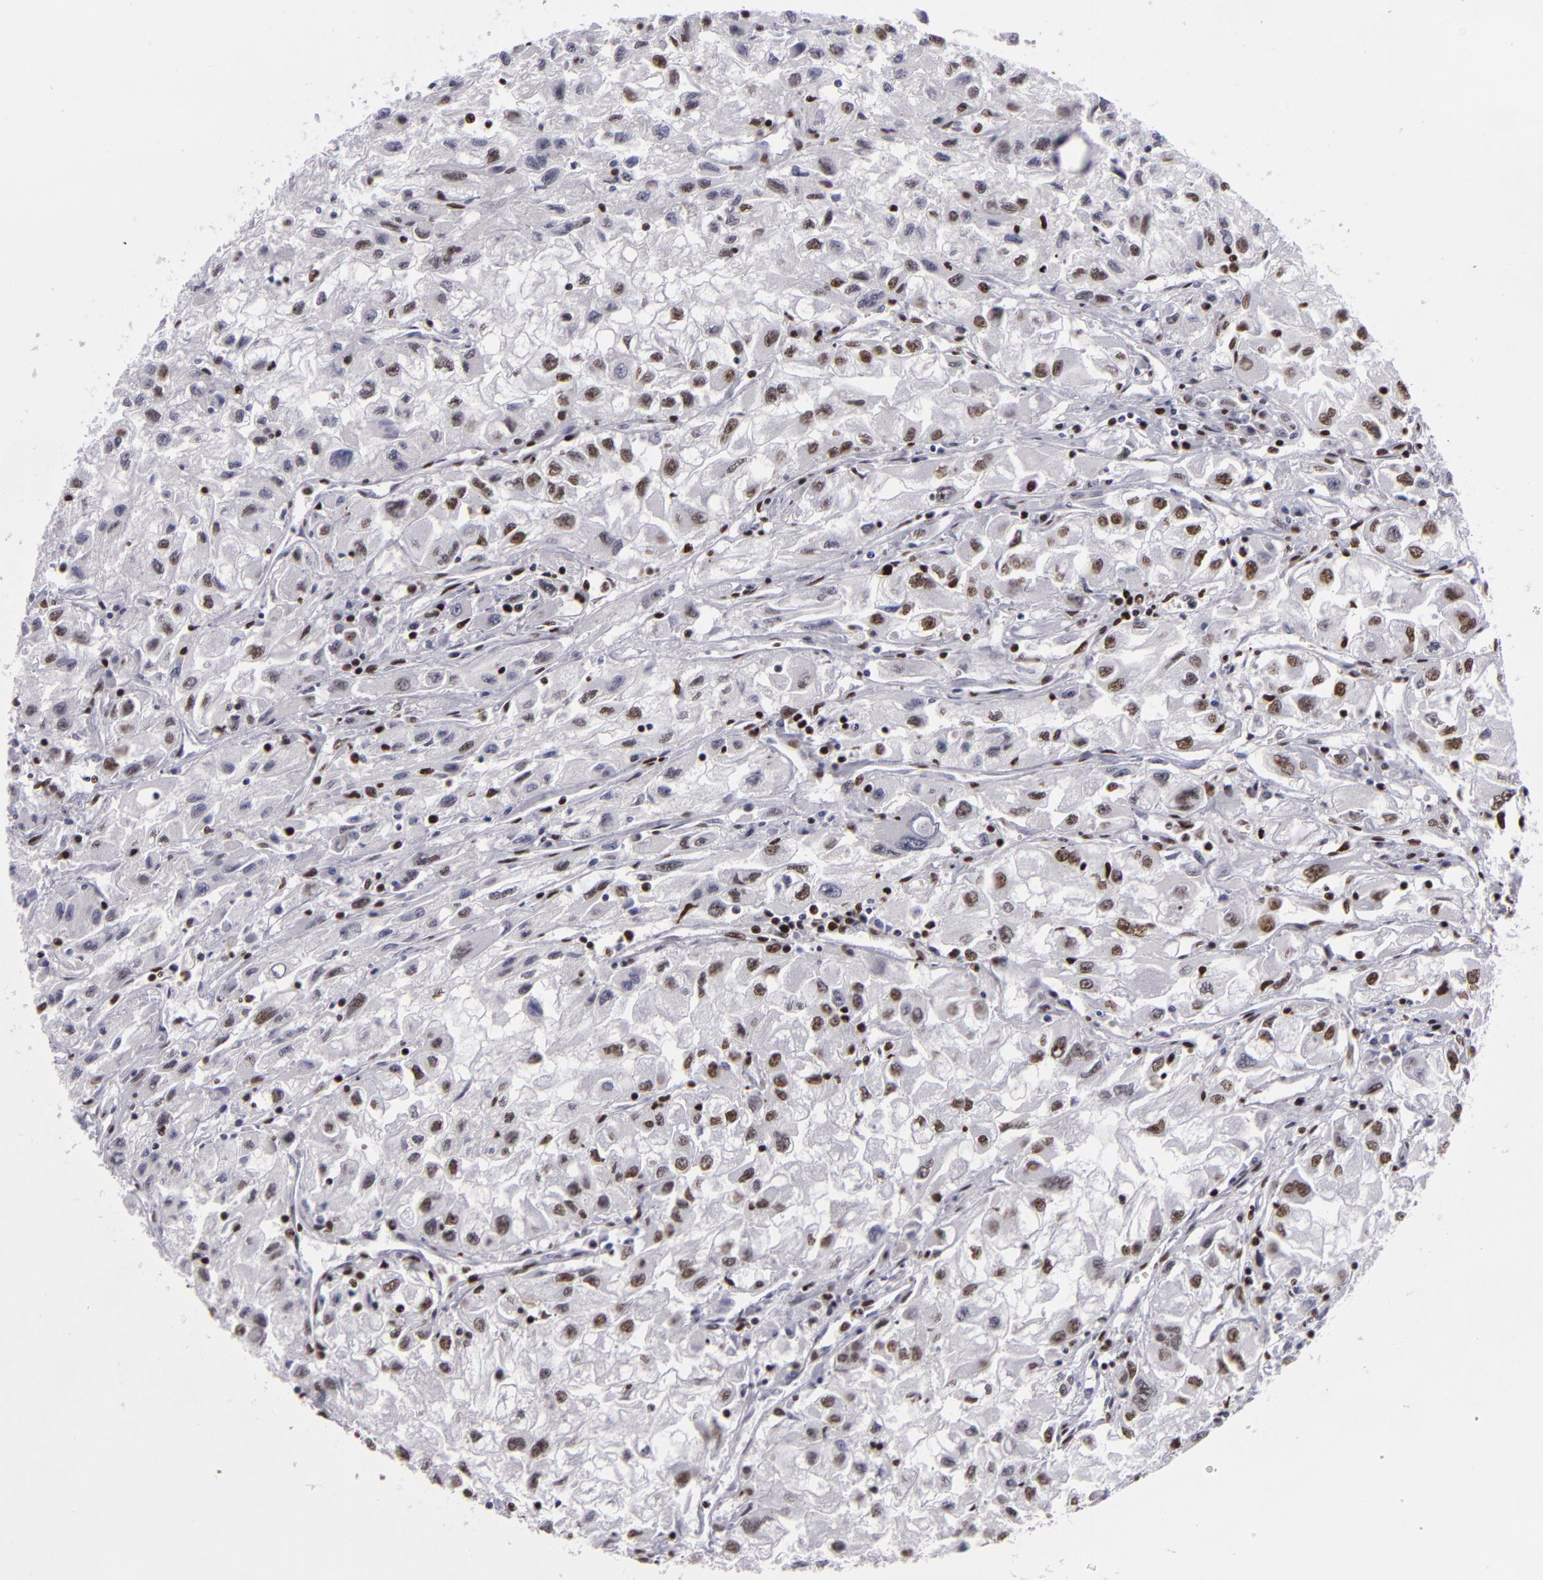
{"staining": {"intensity": "moderate", "quantity": "<25%", "location": "nuclear"}, "tissue": "renal cancer", "cell_type": "Tumor cells", "image_type": "cancer", "snomed": [{"axis": "morphology", "description": "Adenocarcinoma, NOS"}, {"axis": "topography", "description": "Kidney"}], "caption": "This histopathology image demonstrates immunohistochemistry staining of human adenocarcinoma (renal), with low moderate nuclear expression in about <25% of tumor cells.", "gene": "SAFB", "patient": {"sex": "male", "age": 59}}